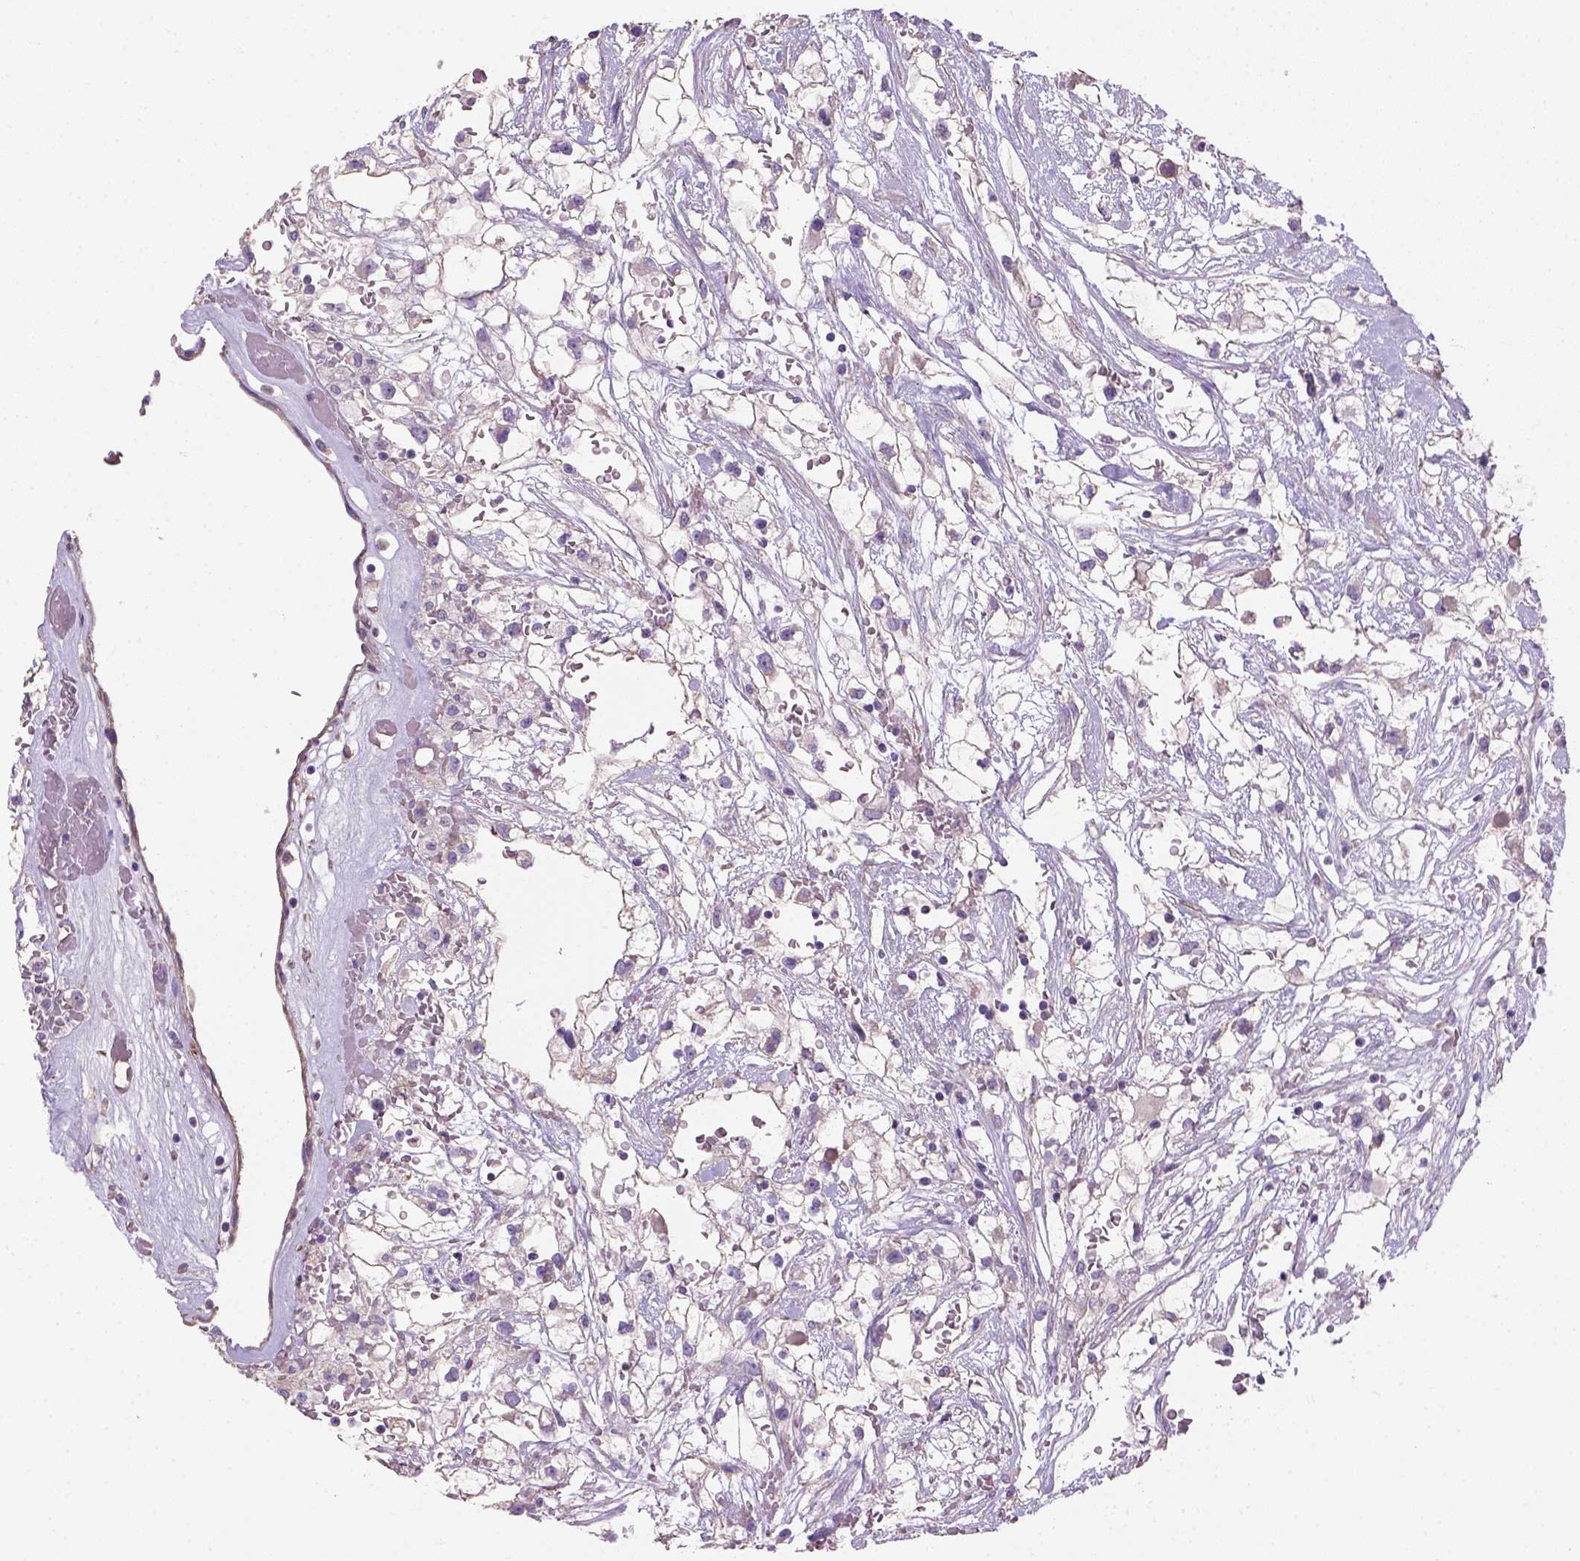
{"staining": {"intensity": "negative", "quantity": "none", "location": "none"}, "tissue": "renal cancer", "cell_type": "Tumor cells", "image_type": "cancer", "snomed": [{"axis": "morphology", "description": "Adenocarcinoma, NOS"}, {"axis": "topography", "description": "Kidney"}], "caption": "Human renal cancer (adenocarcinoma) stained for a protein using immunohistochemistry (IHC) exhibits no expression in tumor cells.", "gene": "HTRA1", "patient": {"sex": "male", "age": 59}}